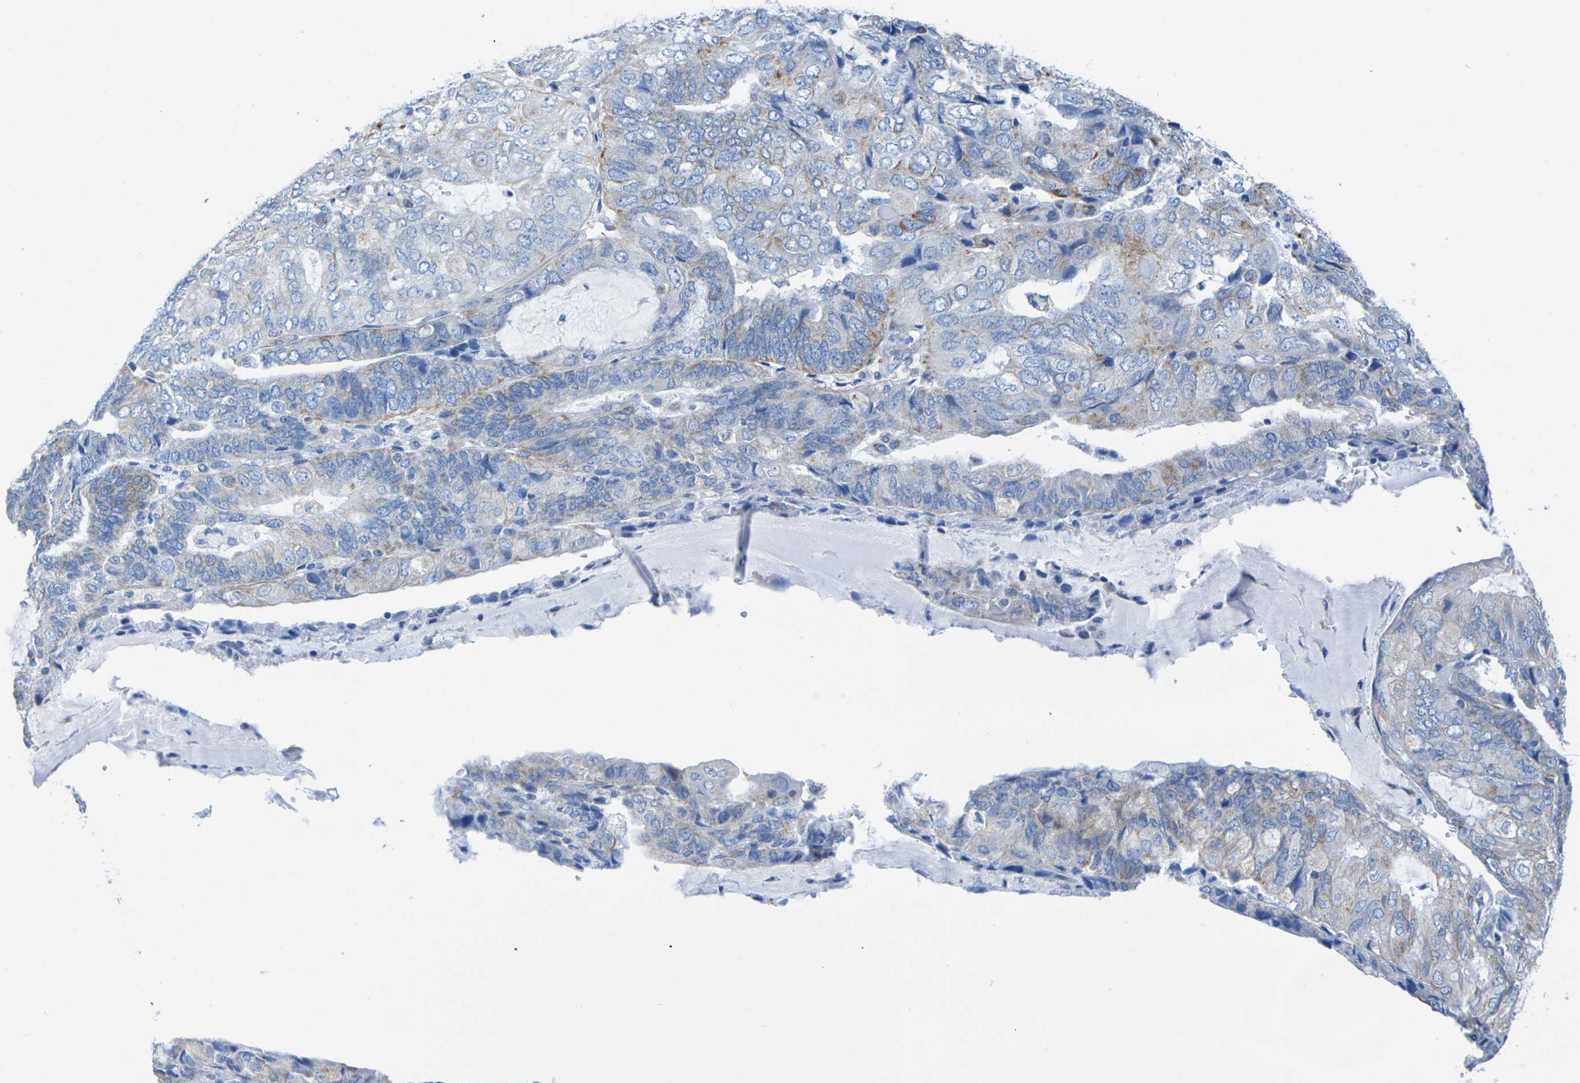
{"staining": {"intensity": "moderate", "quantity": "<25%", "location": "cytoplasmic/membranous"}, "tissue": "endometrial cancer", "cell_type": "Tumor cells", "image_type": "cancer", "snomed": [{"axis": "morphology", "description": "Adenocarcinoma, NOS"}, {"axis": "topography", "description": "Endometrium"}], "caption": "Endometrial cancer stained with immunohistochemistry reveals moderate cytoplasmic/membranous staining in approximately <25% of tumor cells. (Brightfield microscopy of DAB IHC at high magnification).", "gene": "TMEM204", "patient": {"sex": "female", "age": 81}}